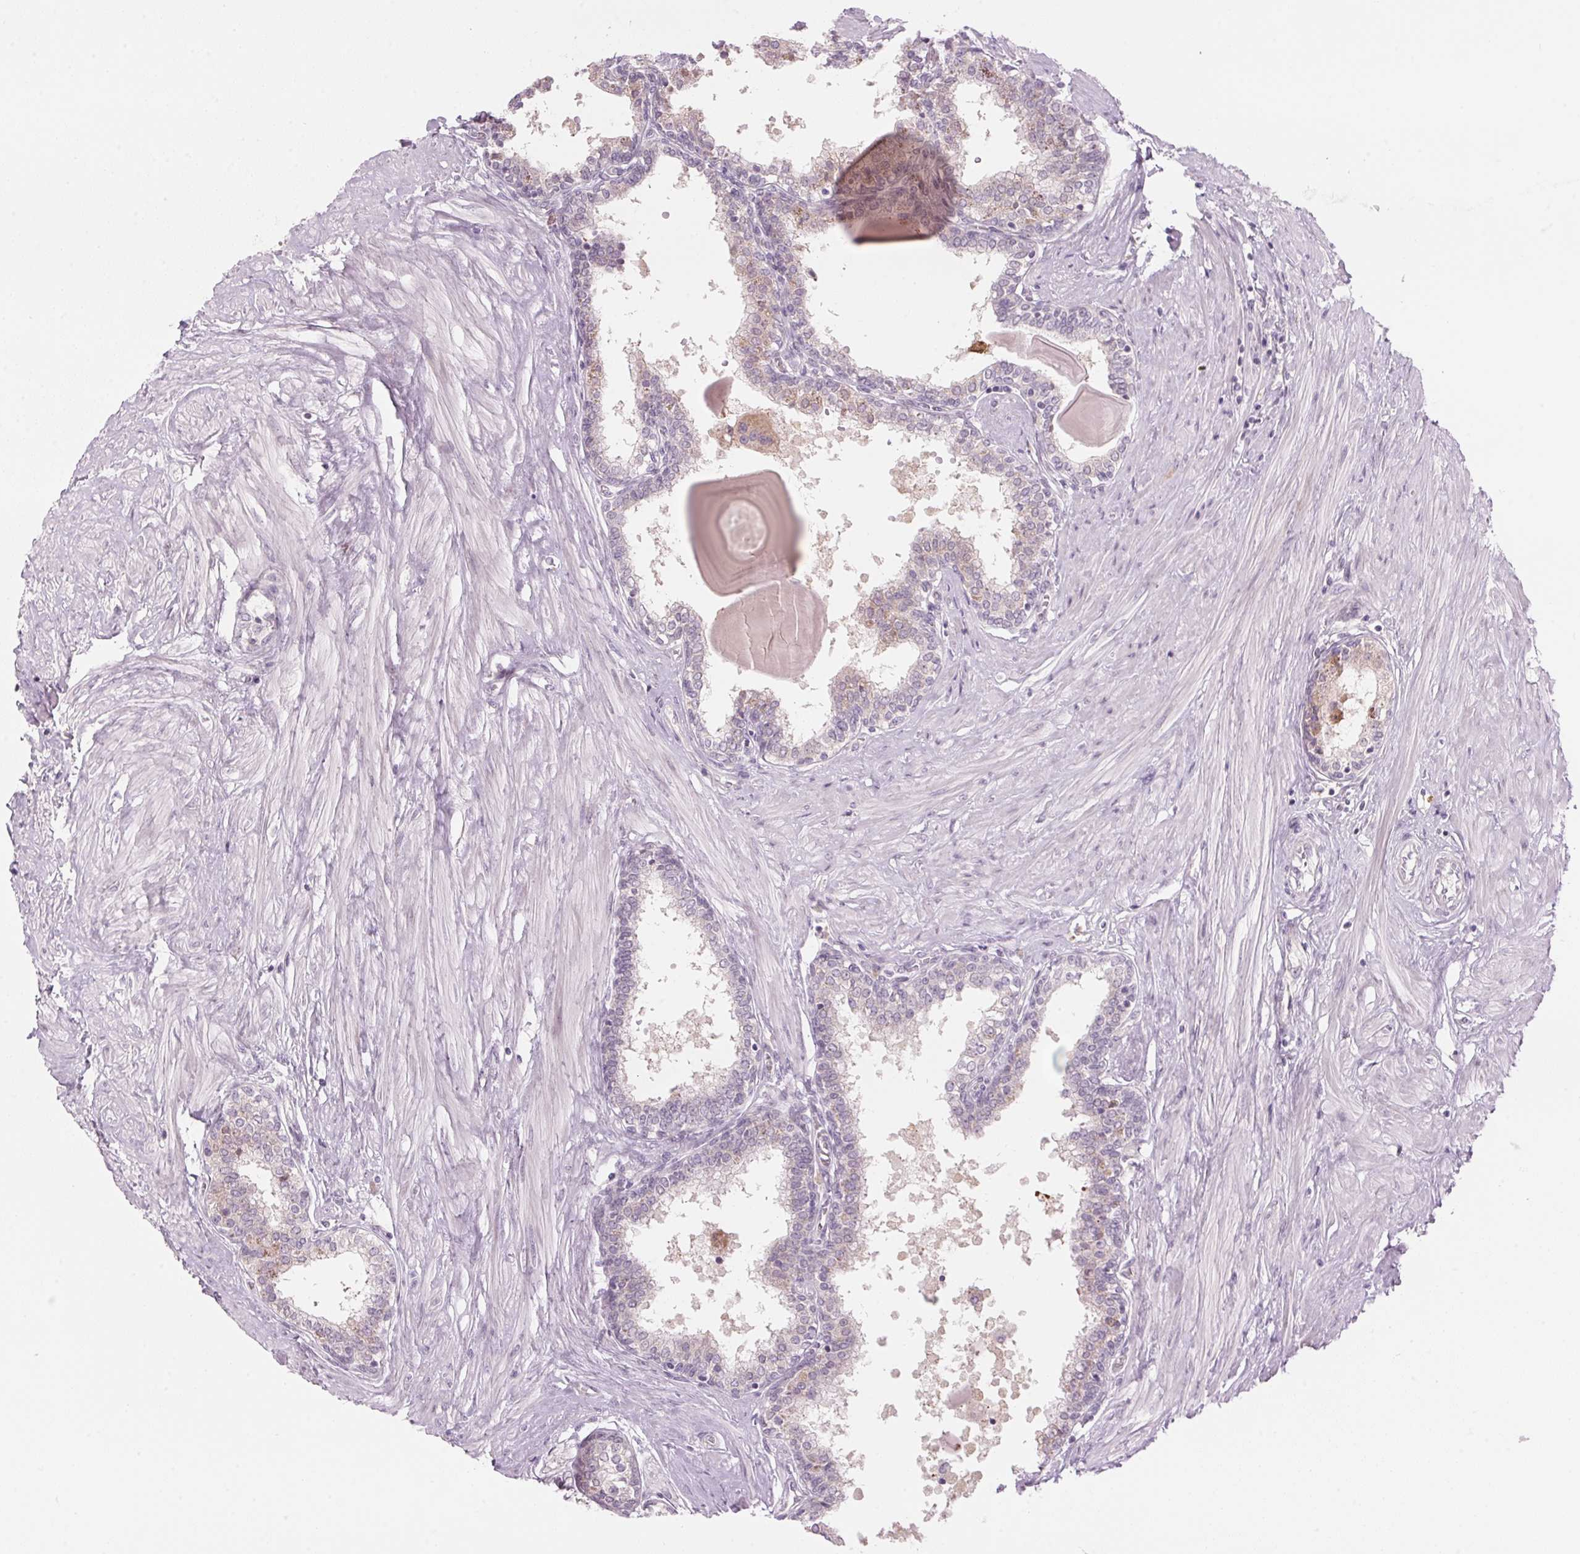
{"staining": {"intensity": "moderate", "quantity": "<25%", "location": "cytoplasmic/membranous"}, "tissue": "prostate", "cell_type": "Glandular cells", "image_type": "normal", "snomed": [{"axis": "morphology", "description": "Normal tissue, NOS"}, {"axis": "topography", "description": "Prostate"}], "caption": "Glandular cells demonstrate low levels of moderate cytoplasmic/membranous positivity in approximately <25% of cells in unremarkable prostate.", "gene": "GNMT", "patient": {"sex": "male", "age": 55}}